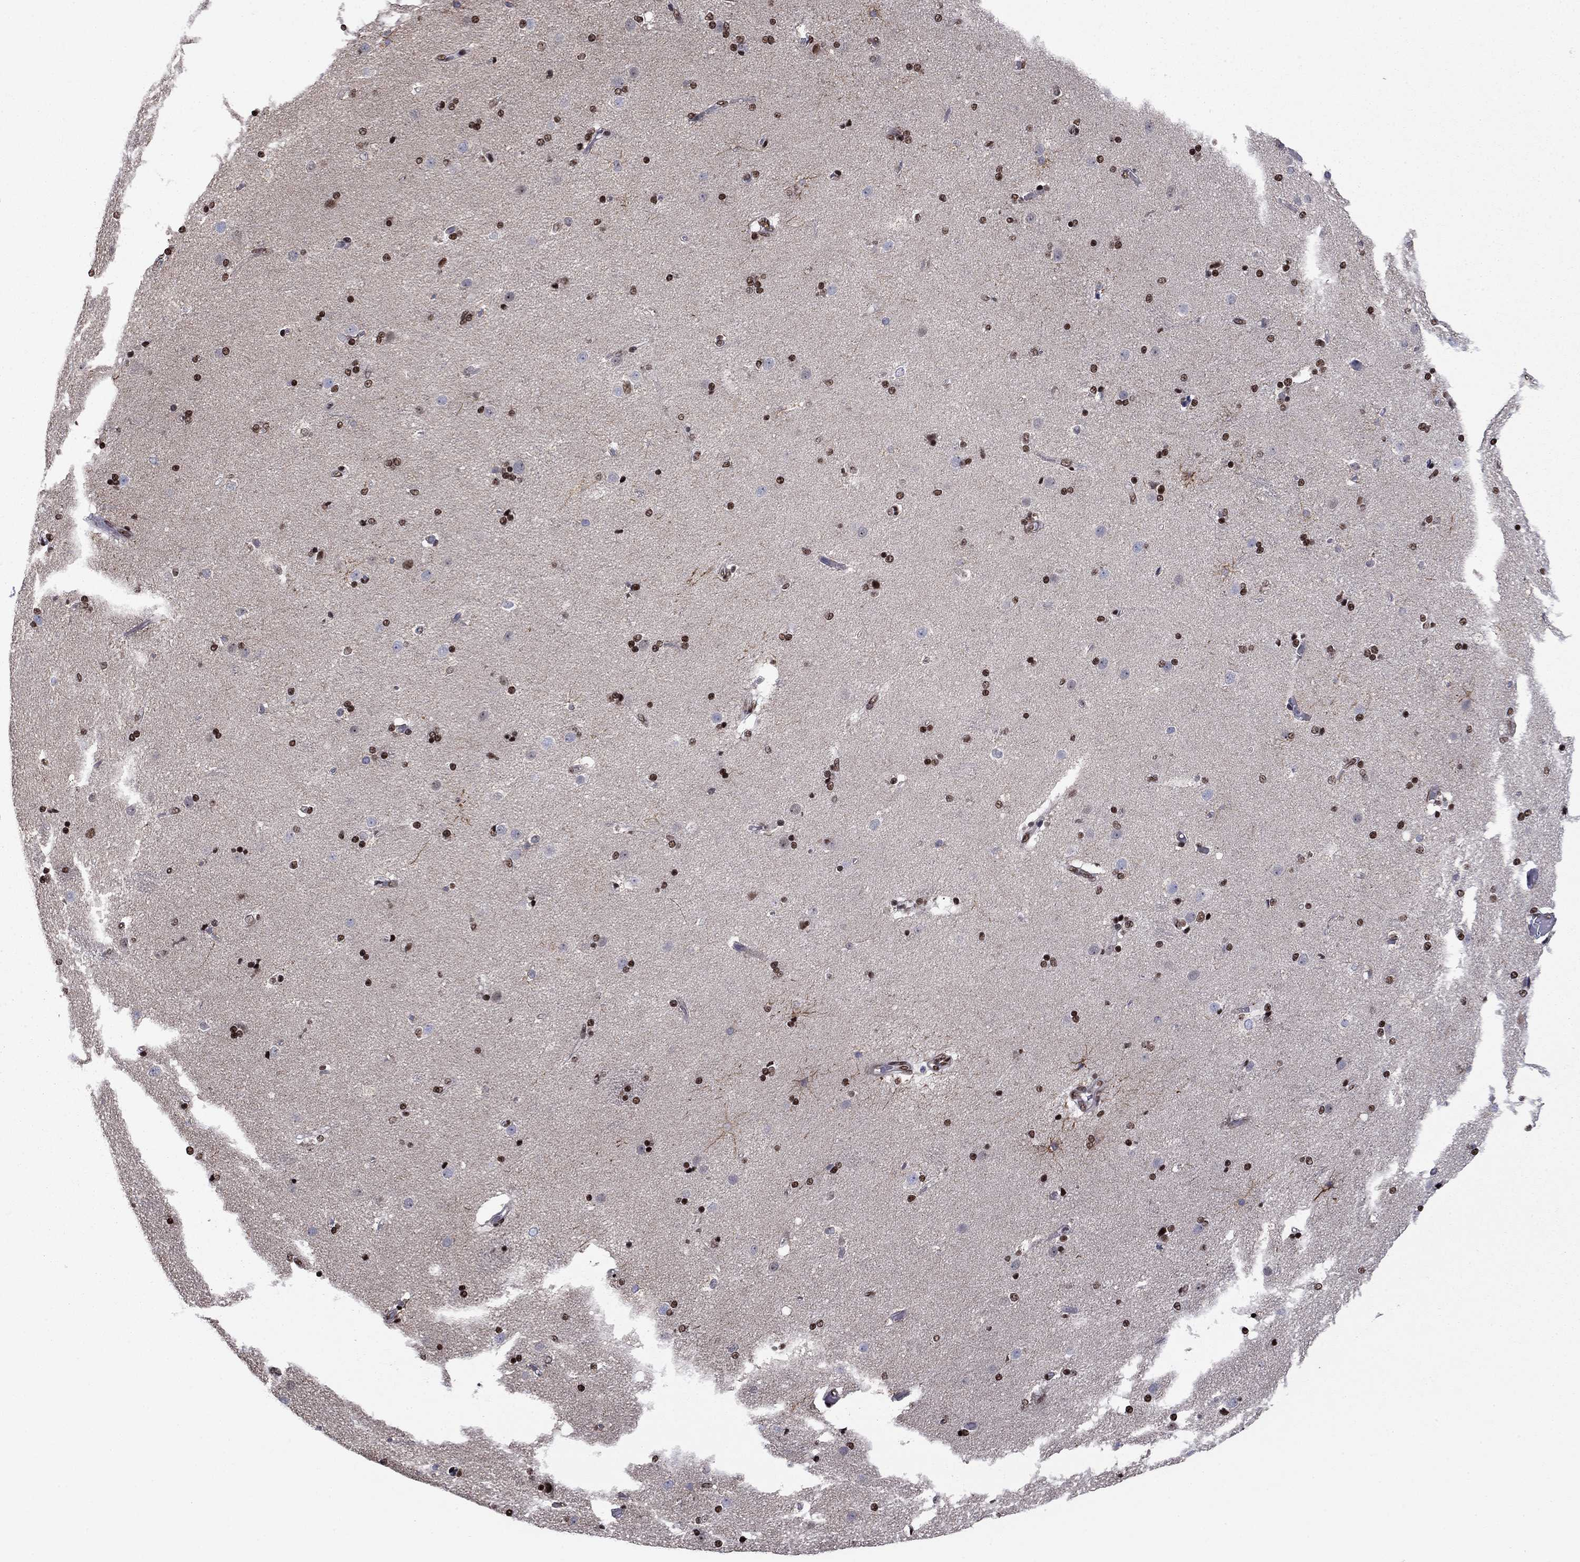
{"staining": {"intensity": "moderate", "quantity": "25%-75%", "location": "cytoplasmic/membranous,nuclear"}, "tissue": "caudate", "cell_type": "Glial cells", "image_type": "normal", "snomed": [{"axis": "morphology", "description": "Normal tissue, NOS"}, {"axis": "topography", "description": "Lateral ventricle wall"}], "caption": "Brown immunohistochemical staining in normal caudate displays moderate cytoplasmic/membranous,nuclear expression in approximately 25%-75% of glial cells.", "gene": "N4BP2", "patient": {"sex": "male", "age": 54}}